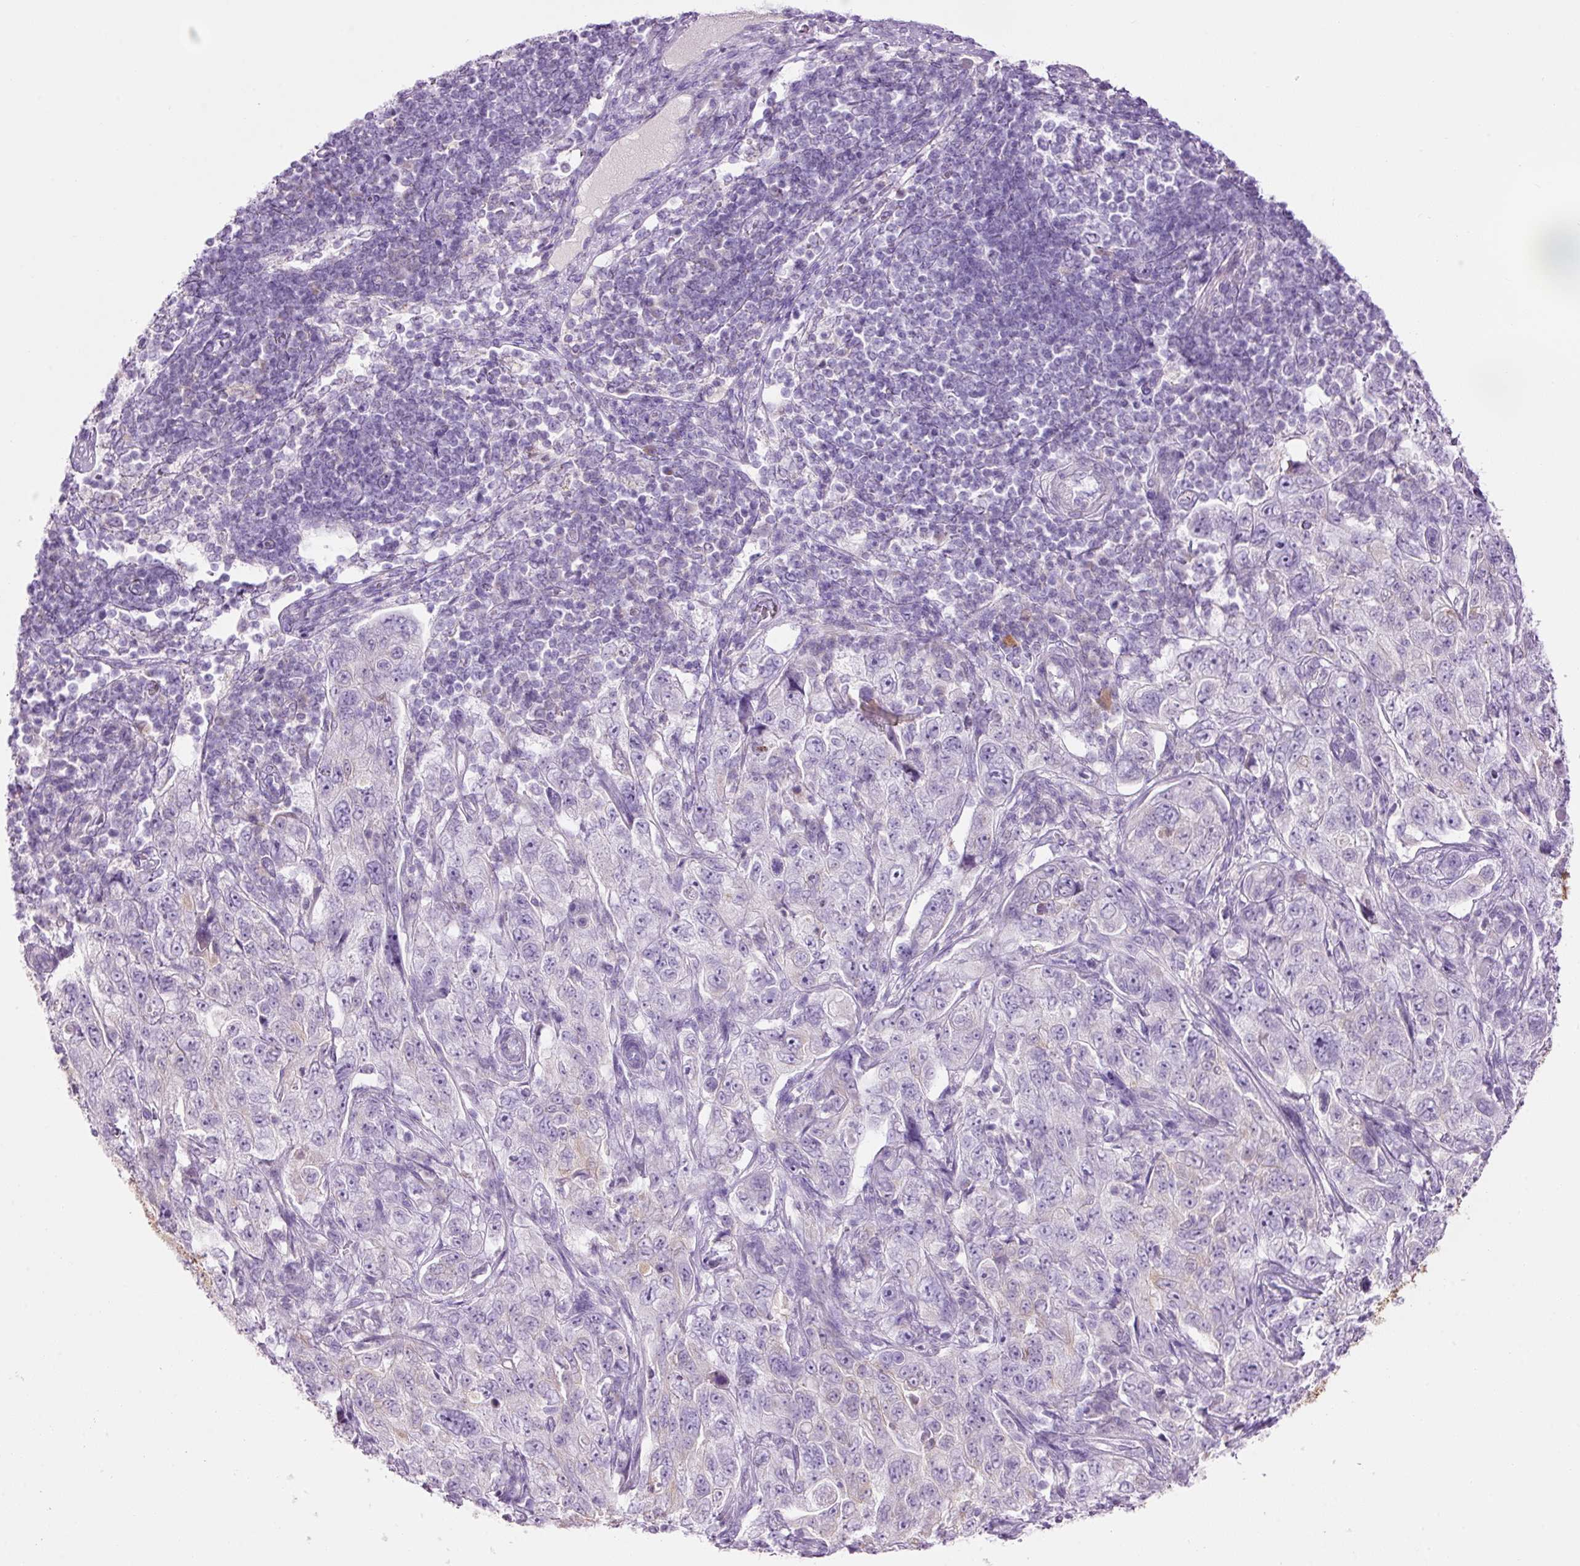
{"staining": {"intensity": "negative", "quantity": "none", "location": "none"}, "tissue": "pancreatic cancer", "cell_type": "Tumor cells", "image_type": "cancer", "snomed": [{"axis": "morphology", "description": "Adenocarcinoma, NOS"}, {"axis": "topography", "description": "Pancreas"}], "caption": "This image is of pancreatic adenocarcinoma stained with immunohistochemistry (IHC) to label a protein in brown with the nuclei are counter-stained blue. There is no expression in tumor cells.", "gene": "CARD16", "patient": {"sex": "male", "age": 68}}